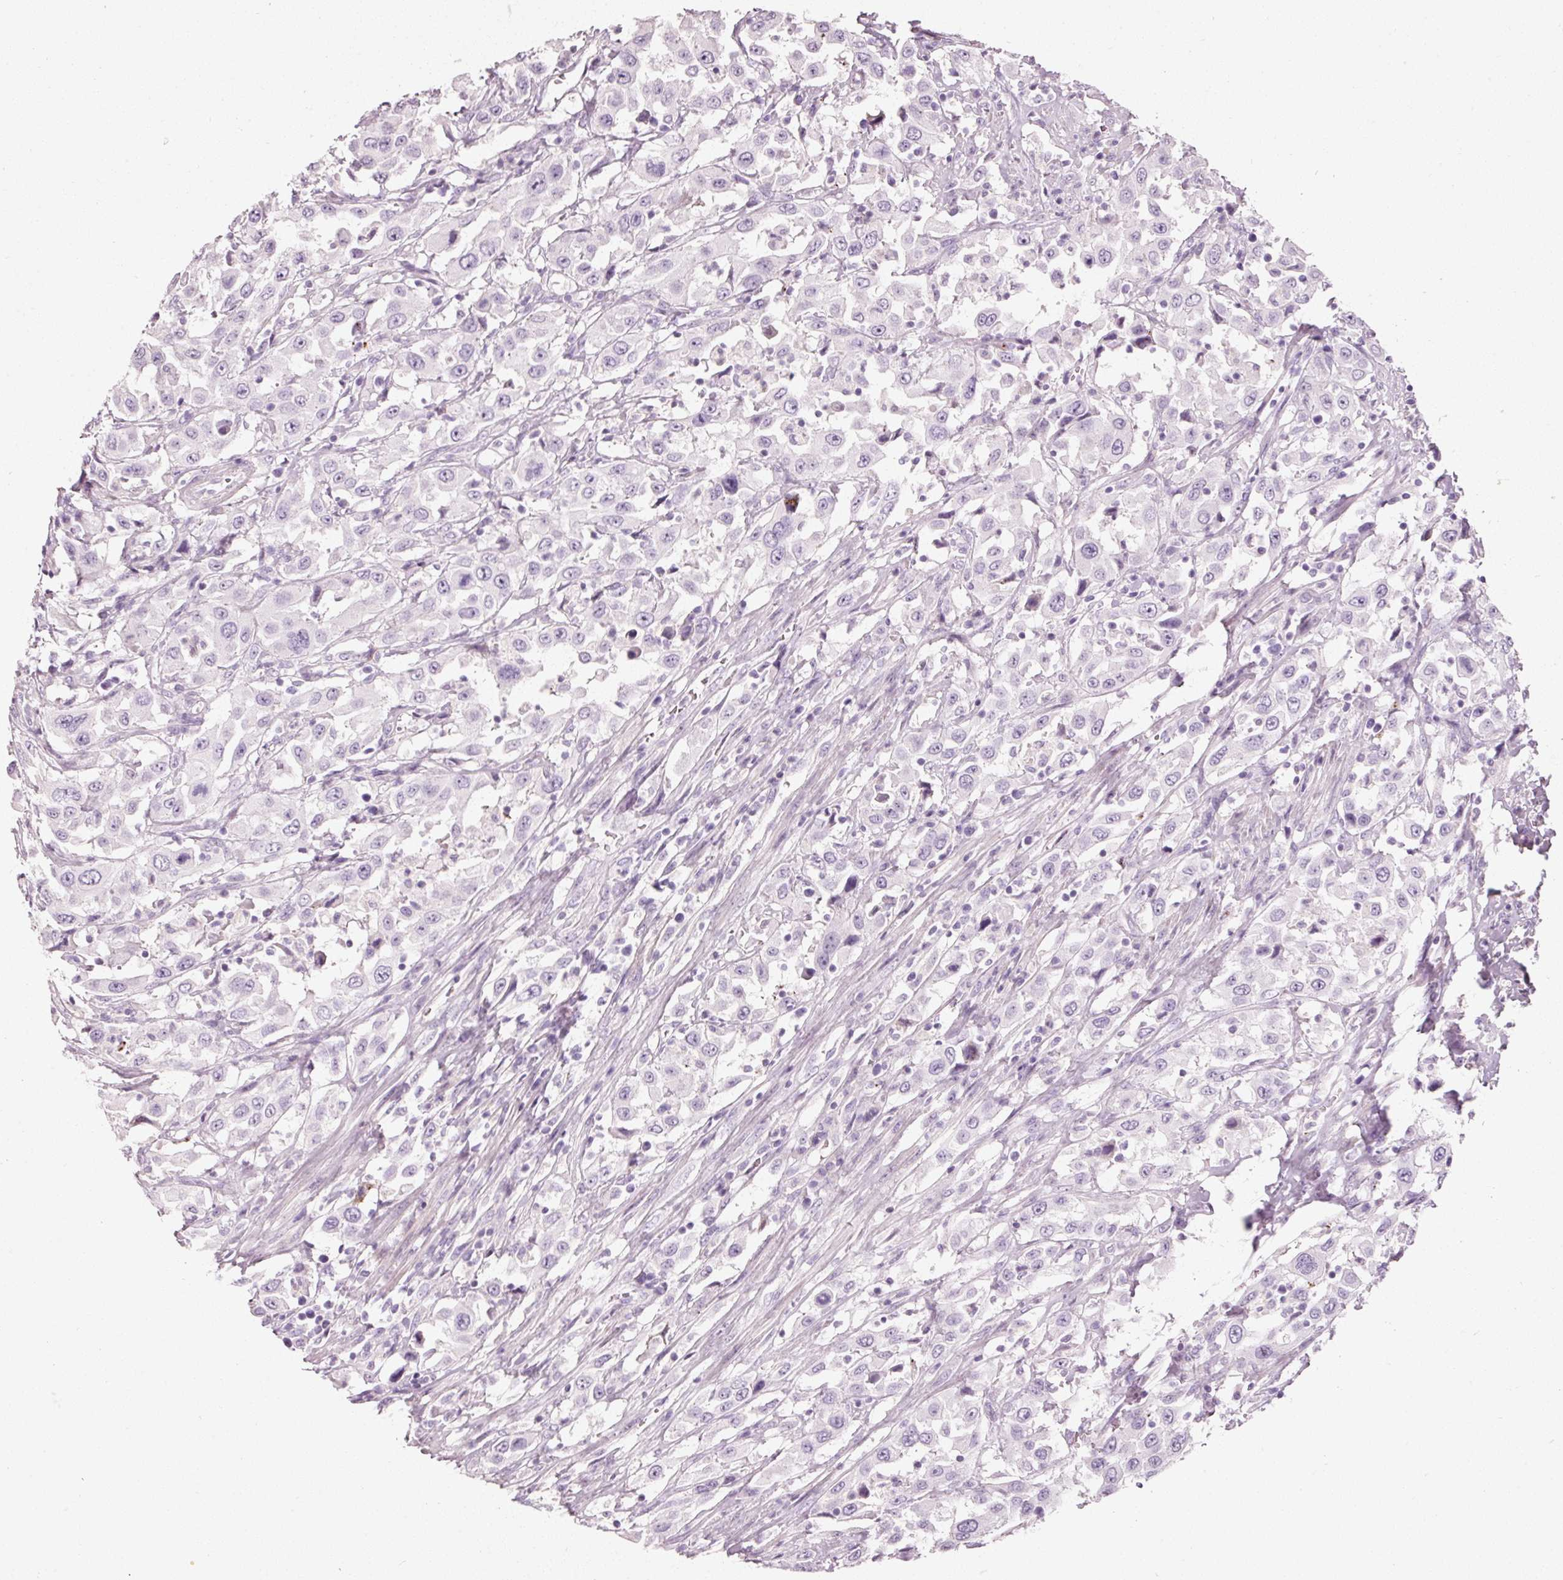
{"staining": {"intensity": "negative", "quantity": "none", "location": "none"}, "tissue": "urothelial cancer", "cell_type": "Tumor cells", "image_type": "cancer", "snomed": [{"axis": "morphology", "description": "Urothelial carcinoma, High grade"}, {"axis": "topography", "description": "Urinary bladder"}], "caption": "Immunohistochemistry photomicrograph of human urothelial cancer stained for a protein (brown), which reveals no expression in tumor cells.", "gene": "MUC5AC", "patient": {"sex": "male", "age": 61}}